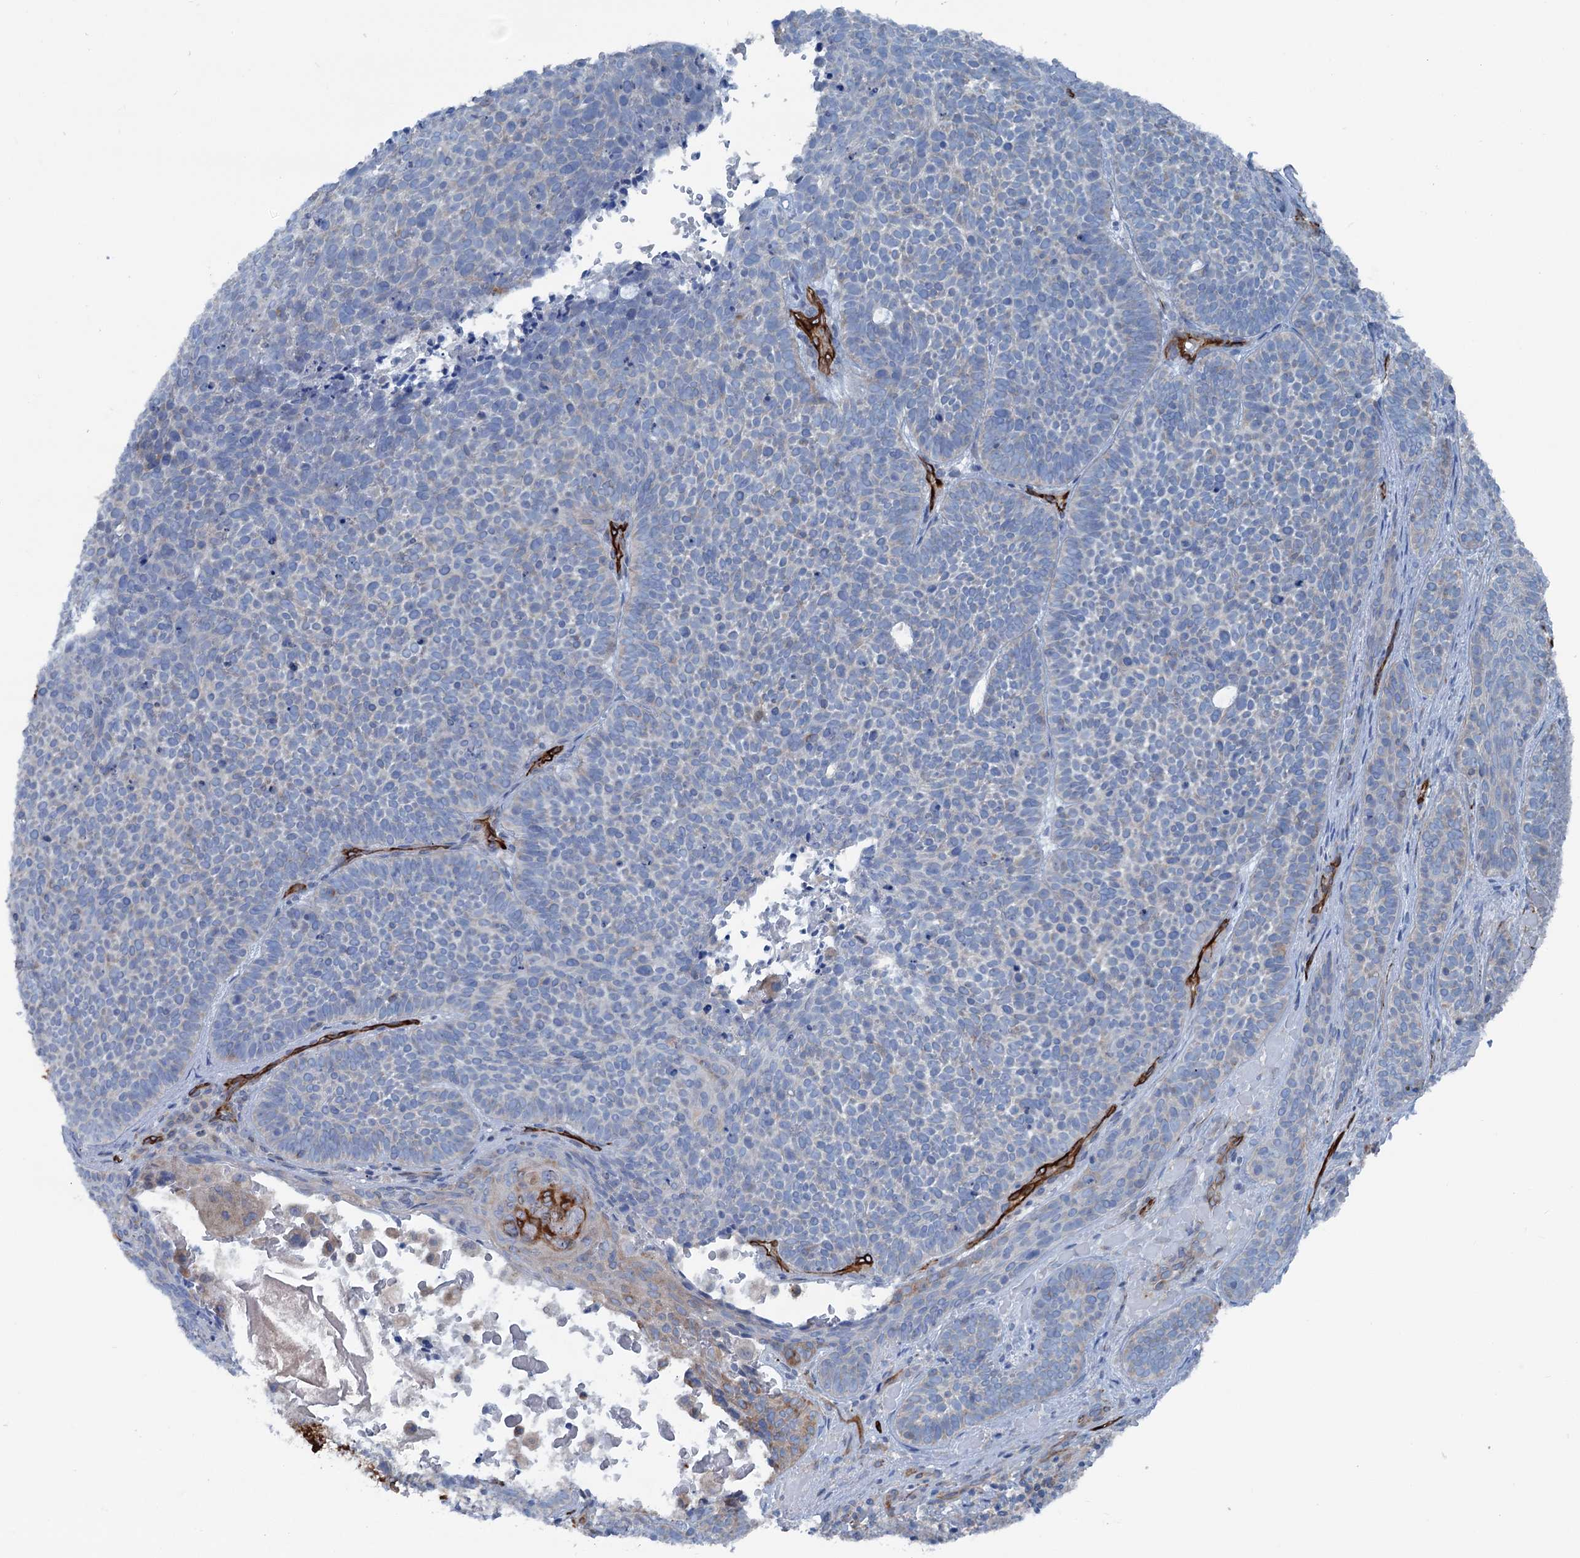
{"staining": {"intensity": "negative", "quantity": "none", "location": "none"}, "tissue": "skin cancer", "cell_type": "Tumor cells", "image_type": "cancer", "snomed": [{"axis": "morphology", "description": "Basal cell carcinoma"}, {"axis": "topography", "description": "Skin"}], "caption": "This is an immunohistochemistry image of basal cell carcinoma (skin). There is no expression in tumor cells.", "gene": "CALCOCO1", "patient": {"sex": "male", "age": 85}}